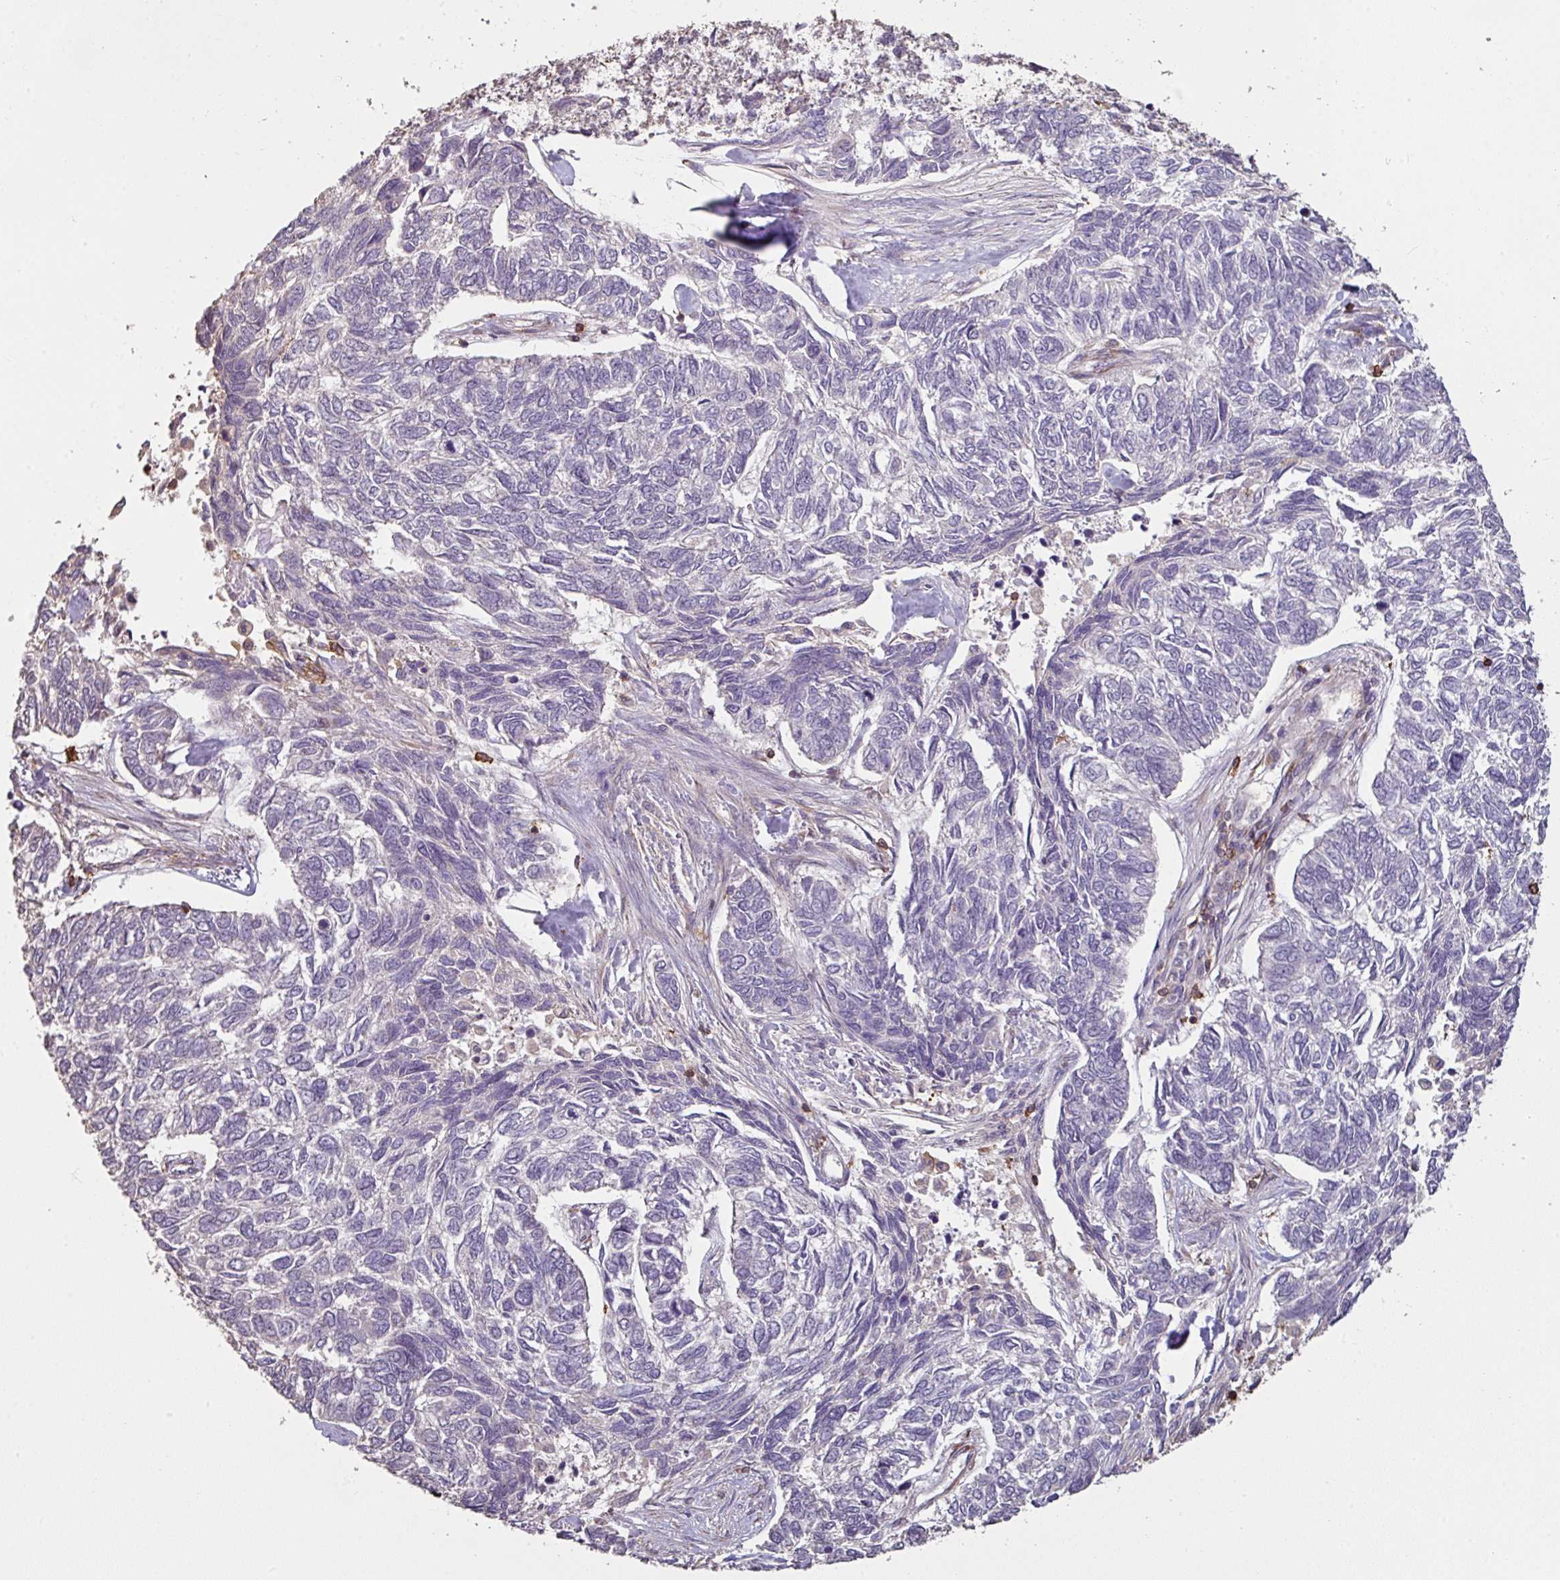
{"staining": {"intensity": "negative", "quantity": "none", "location": "none"}, "tissue": "skin cancer", "cell_type": "Tumor cells", "image_type": "cancer", "snomed": [{"axis": "morphology", "description": "Basal cell carcinoma"}, {"axis": "topography", "description": "Skin"}], "caption": "DAB (3,3'-diaminobenzidine) immunohistochemical staining of human skin cancer (basal cell carcinoma) shows no significant staining in tumor cells. (DAB IHC visualized using brightfield microscopy, high magnification).", "gene": "OLFML2B", "patient": {"sex": "female", "age": 65}}